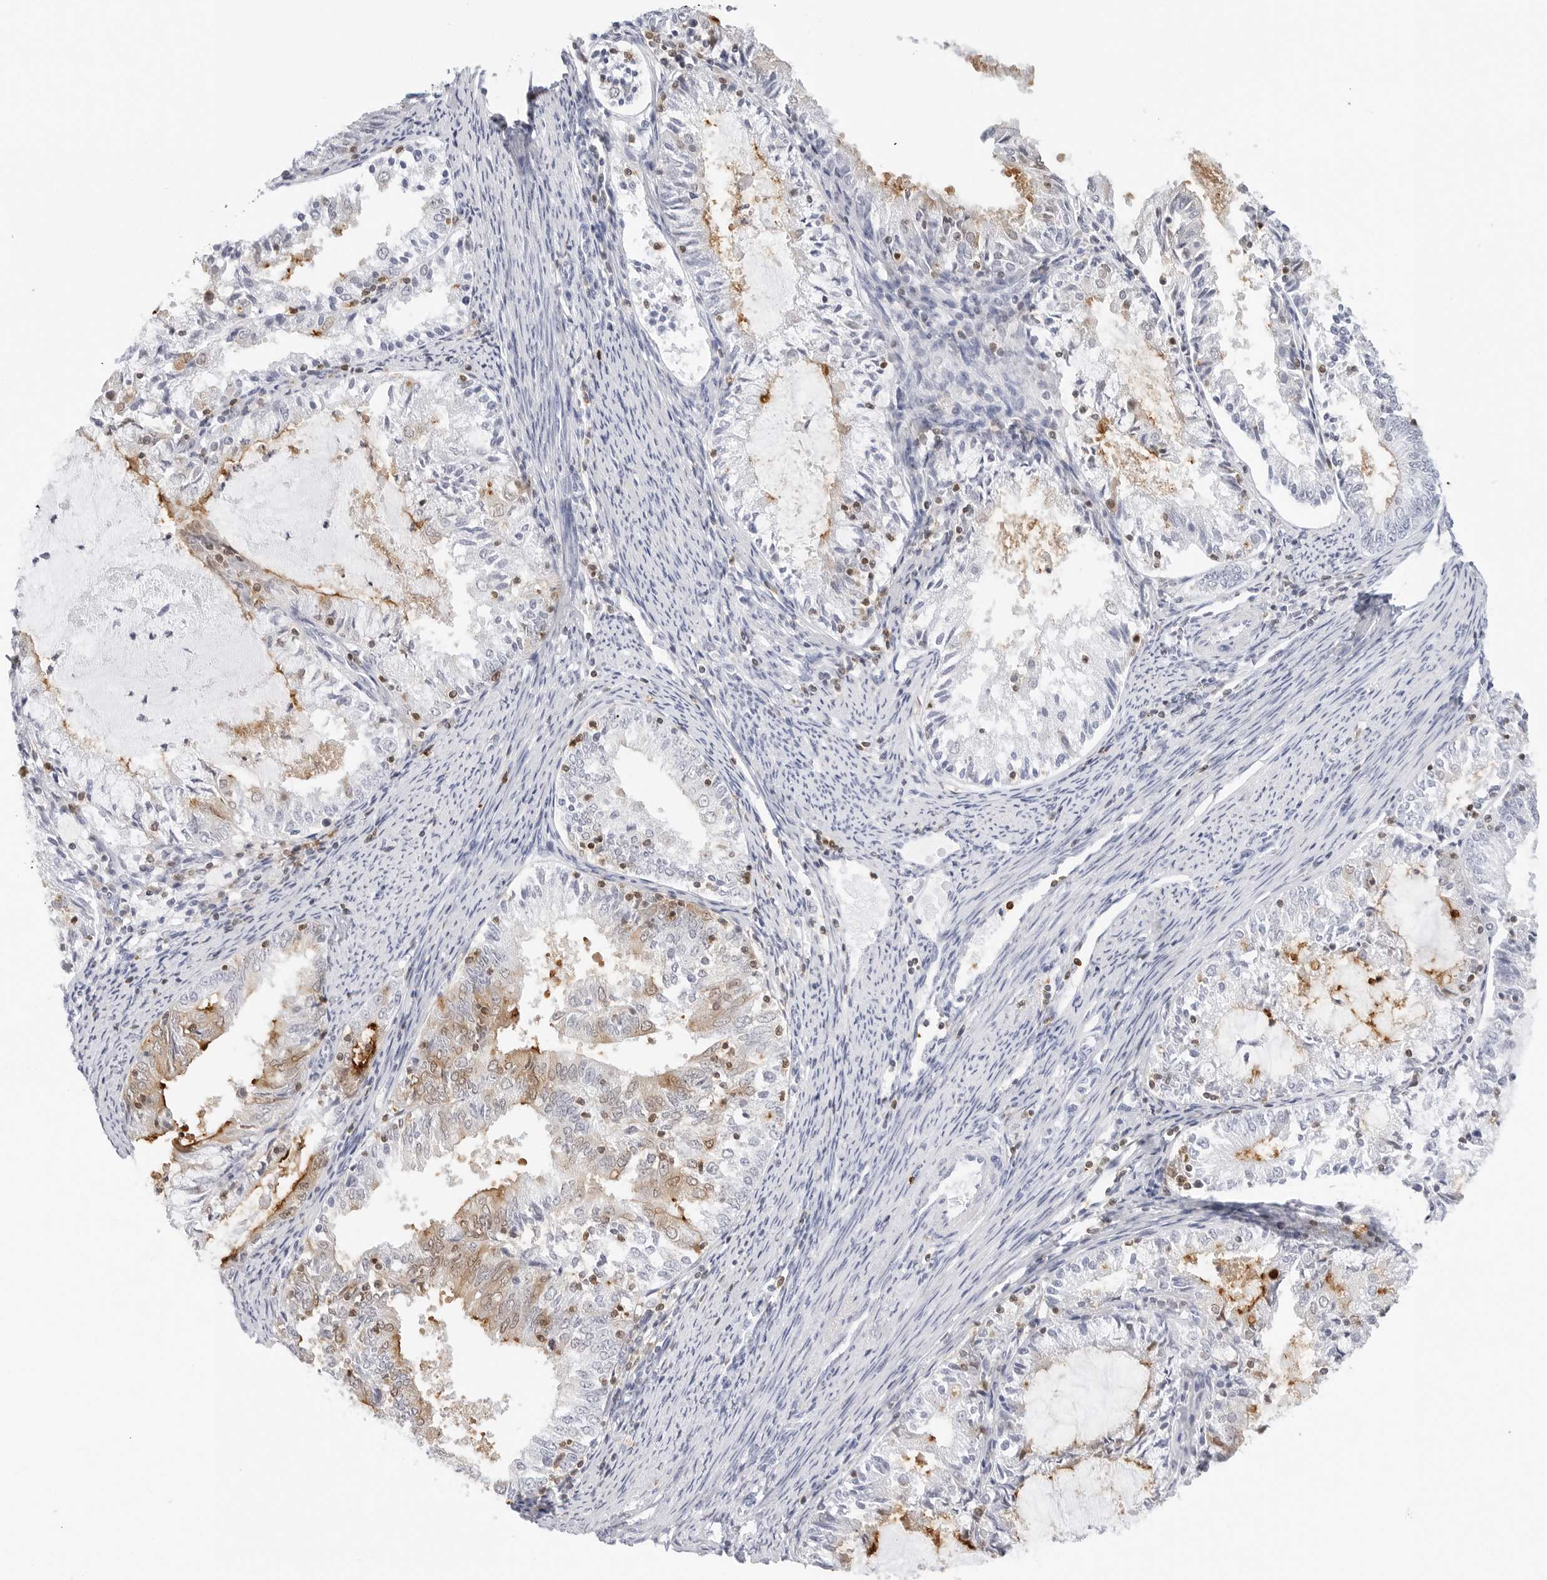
{"staining": {"intensity": "weak", "quantity": "<25%", "location": "cytoplasmic/membranous,nuclear"}, "tissue": "endometrial cancer", "cell_type": "Tumor cells", "image_type": "cancer", "snomed": [{"axis": "morphology", "description": "Adenocarcinoma, NOS"}, {"axis": "topography", "description": "Endometrium"}], "caption": "This is an immunohistochemistry (IHC) micrograph of human endometrial cancer. There is no staining in tumor cells.", "gene": "SLC9A3R1", "patient": {"sex": "female", "age": 57}}